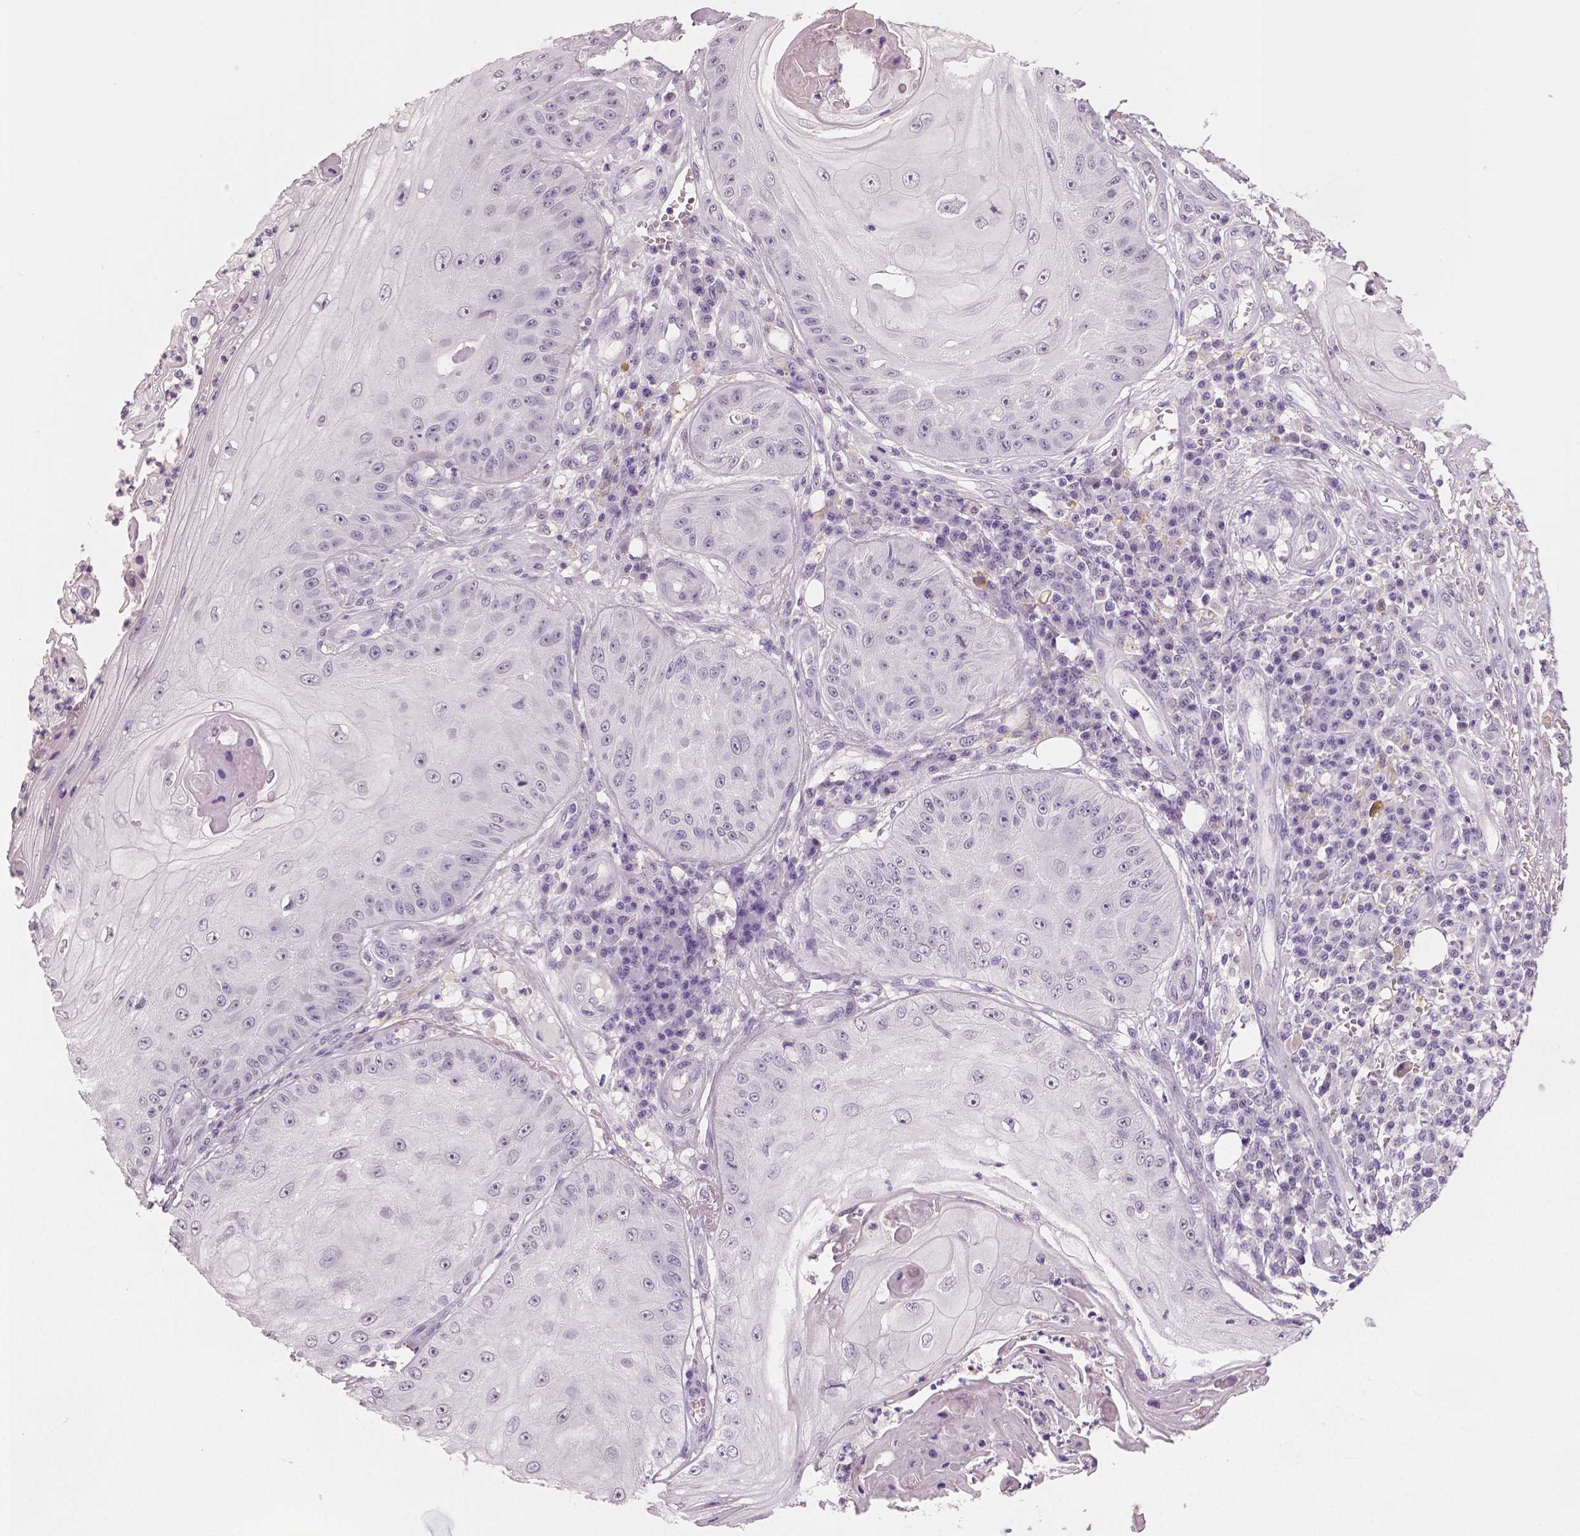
{"staining": {"intensity": "negative", "quantity": "none", "location": "none"}, "tissue": "skin cancer", "cell_type": "Tumor cells", "image_type": "cancer", "snomed": [{"axis": "morphology", "description": "Squamous cell carcinoma, NOS"}, {"axis": "topography", "description": "Skin"}], "caption": "The image reveals no significant staining in tumor cells of squamous cell carcinoma (skin).", "gene": "NECAB1", "patient": {"sex": "male", "age": 70}}